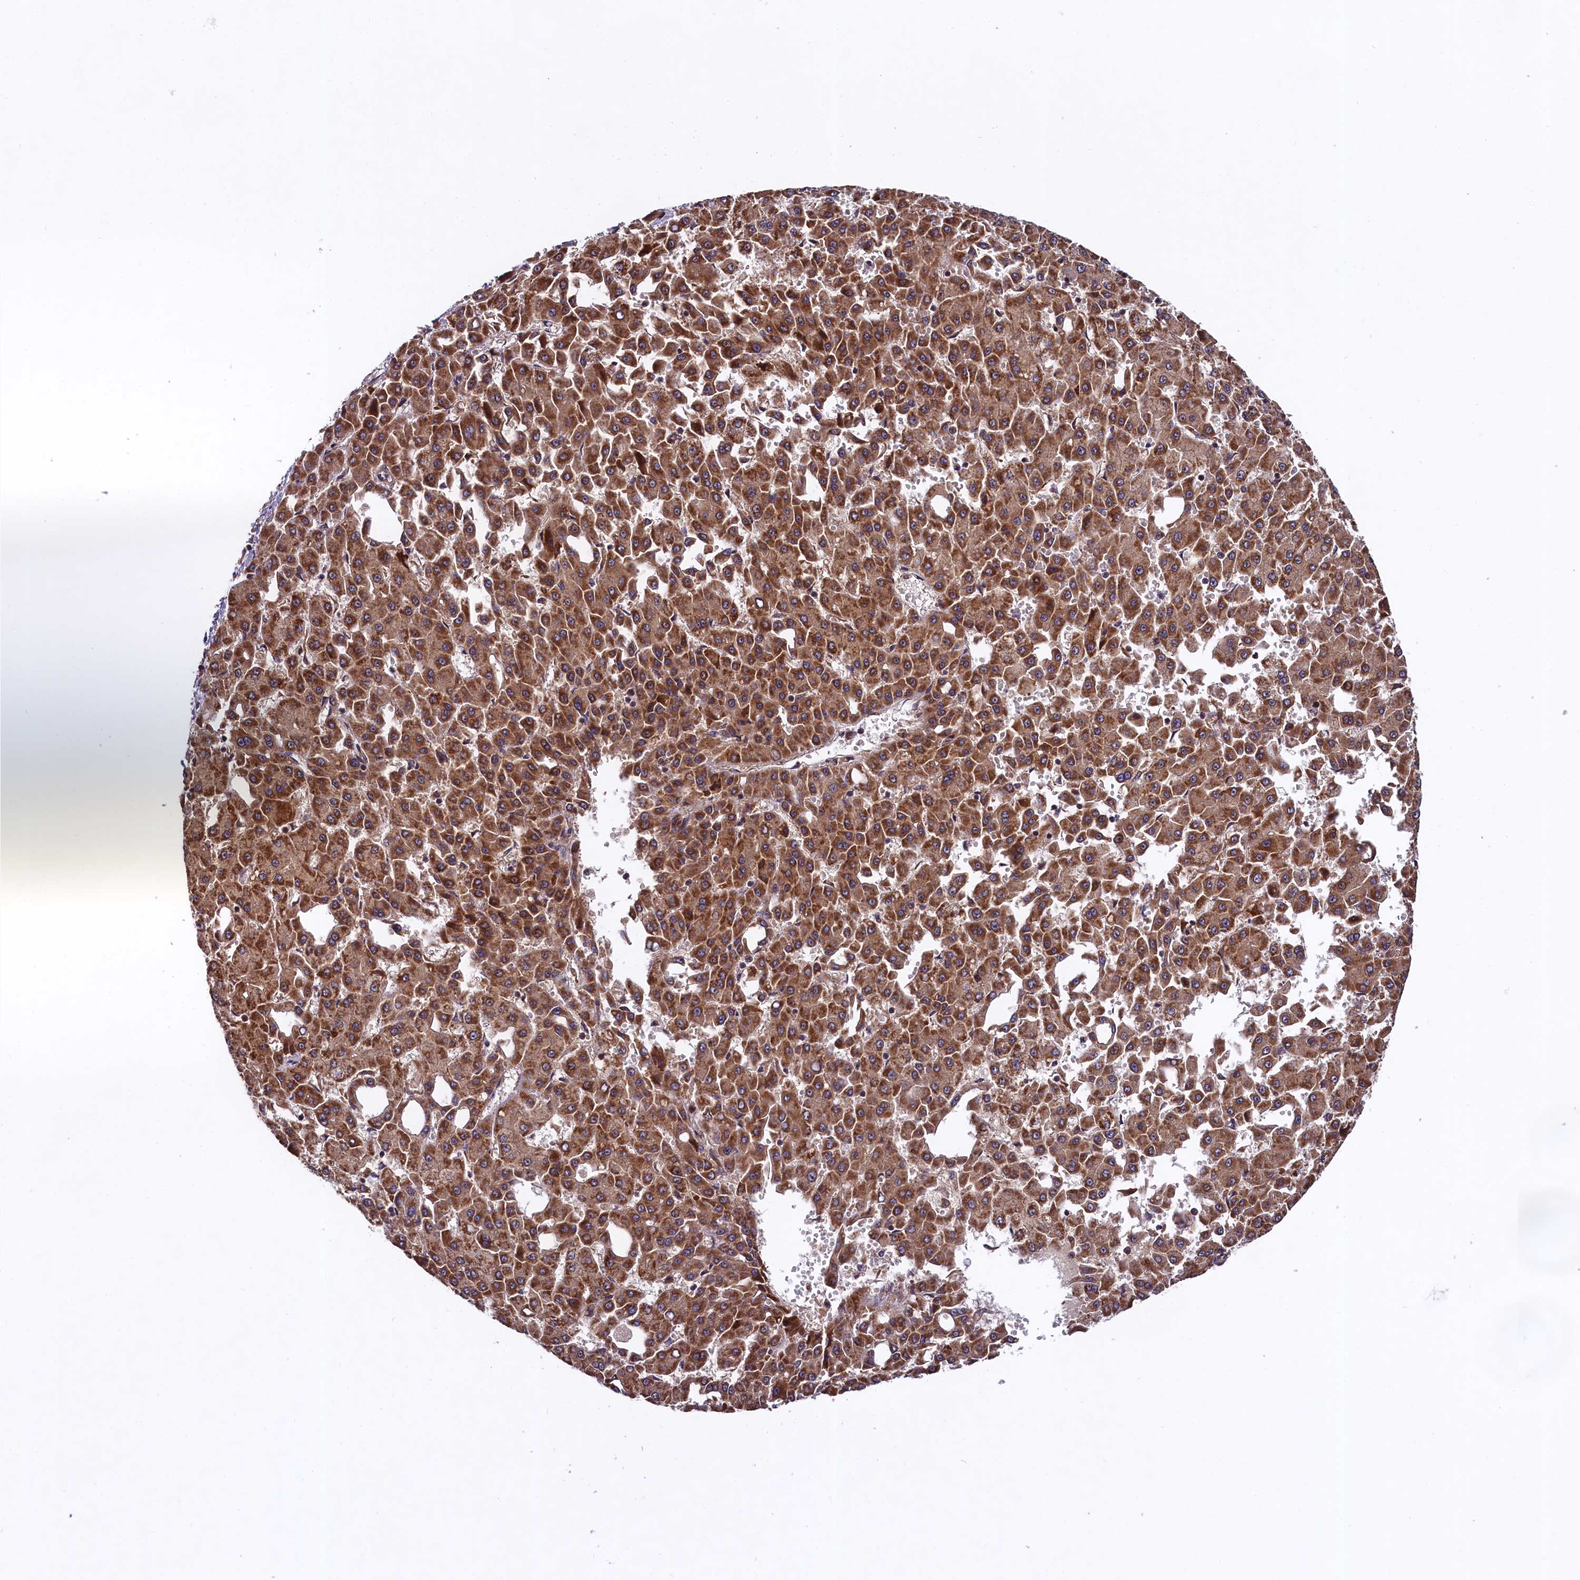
{"staining": {"intensity": "strong", "quantity": ">75%", "location": "cytoplasmic/membranous"}, "tissue": "liver cancer", "cell_type": "Tumor cells", "image_type": "cancer", "snomed": [{"axis": "morphology", "description": "Carcinoma, Hepatocellular, NOS"}, {"axis": "topography", "description": "Liver"}], "caption": "Tumor cells show strong cytoplasmic/membranous expression in about >75% of cells in liver cancer (hepatocellular carcinoma). The staining was performed using DAB to visualize the protein expression in brown, while the nuclei were stained in blue with hematoxylin (Magnification: 20x).", "gene": "DOHH", "patient": {"sex": "male", "age": 47}}